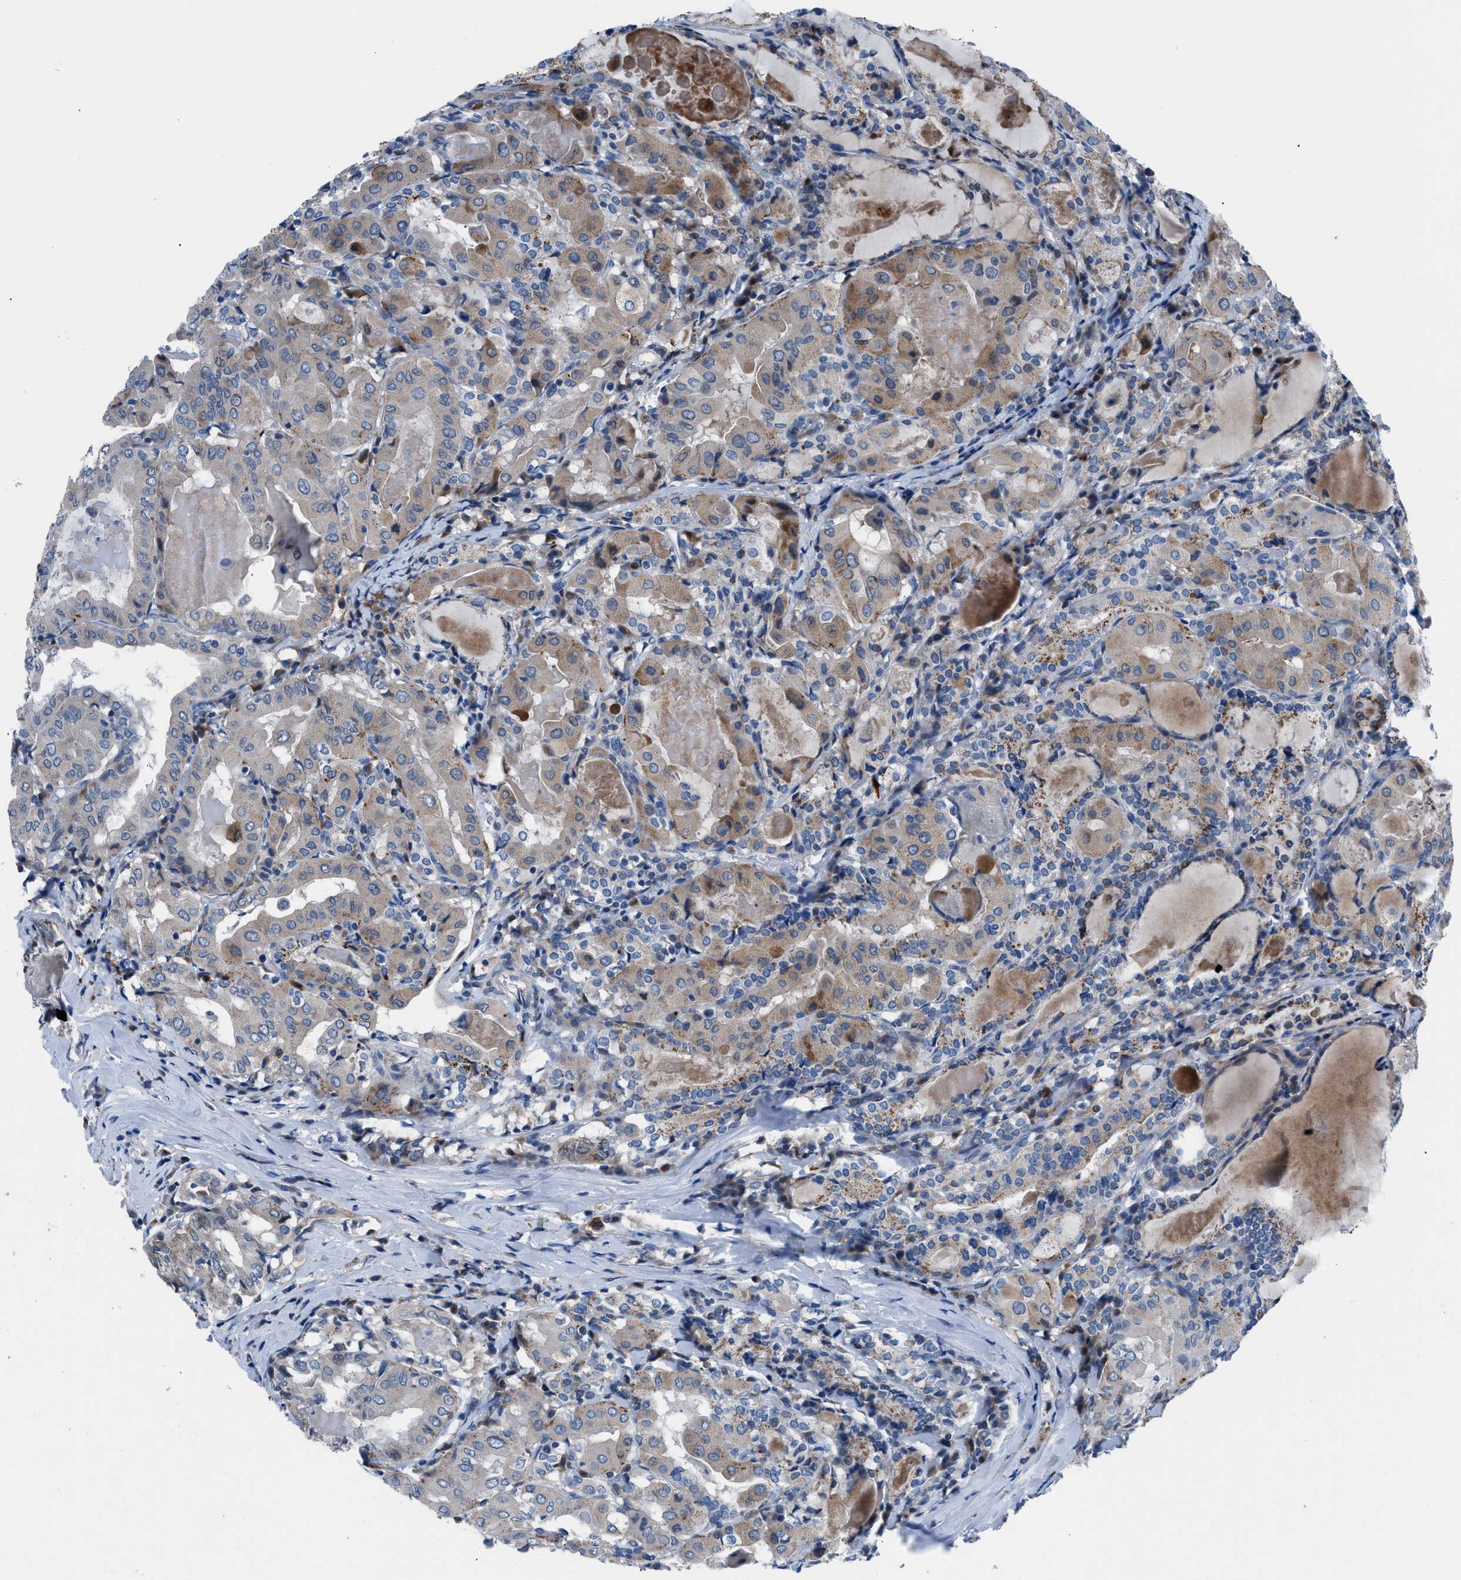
{"staining": {"intensity": "moderate", "quantity": ">75%", "location": "cytoplasmic/membranous"}, "tissue": "thyroid cancer", "cell_type": "Tumor cells", "image_type": "cancer", "snomed": [{"axis": "morphology", "description": "Papillary adenocarcinoma, NOS"}, {"axis": "topography", "description": "Thyroid gland"}], "caption": "Papillary adenocarcinoma (thyroid) was stained to show a protein in brown. There is medium levels of moderate cytoplasmic/membranous positivity in approximately >75% of tumor cells. (DAB (3,3'-diaminobenzidine) IHC, brown staining for protein, blue staining for nuclei).", "gene": "UAP1", "patient": {"sex": "female", "age": 42}}